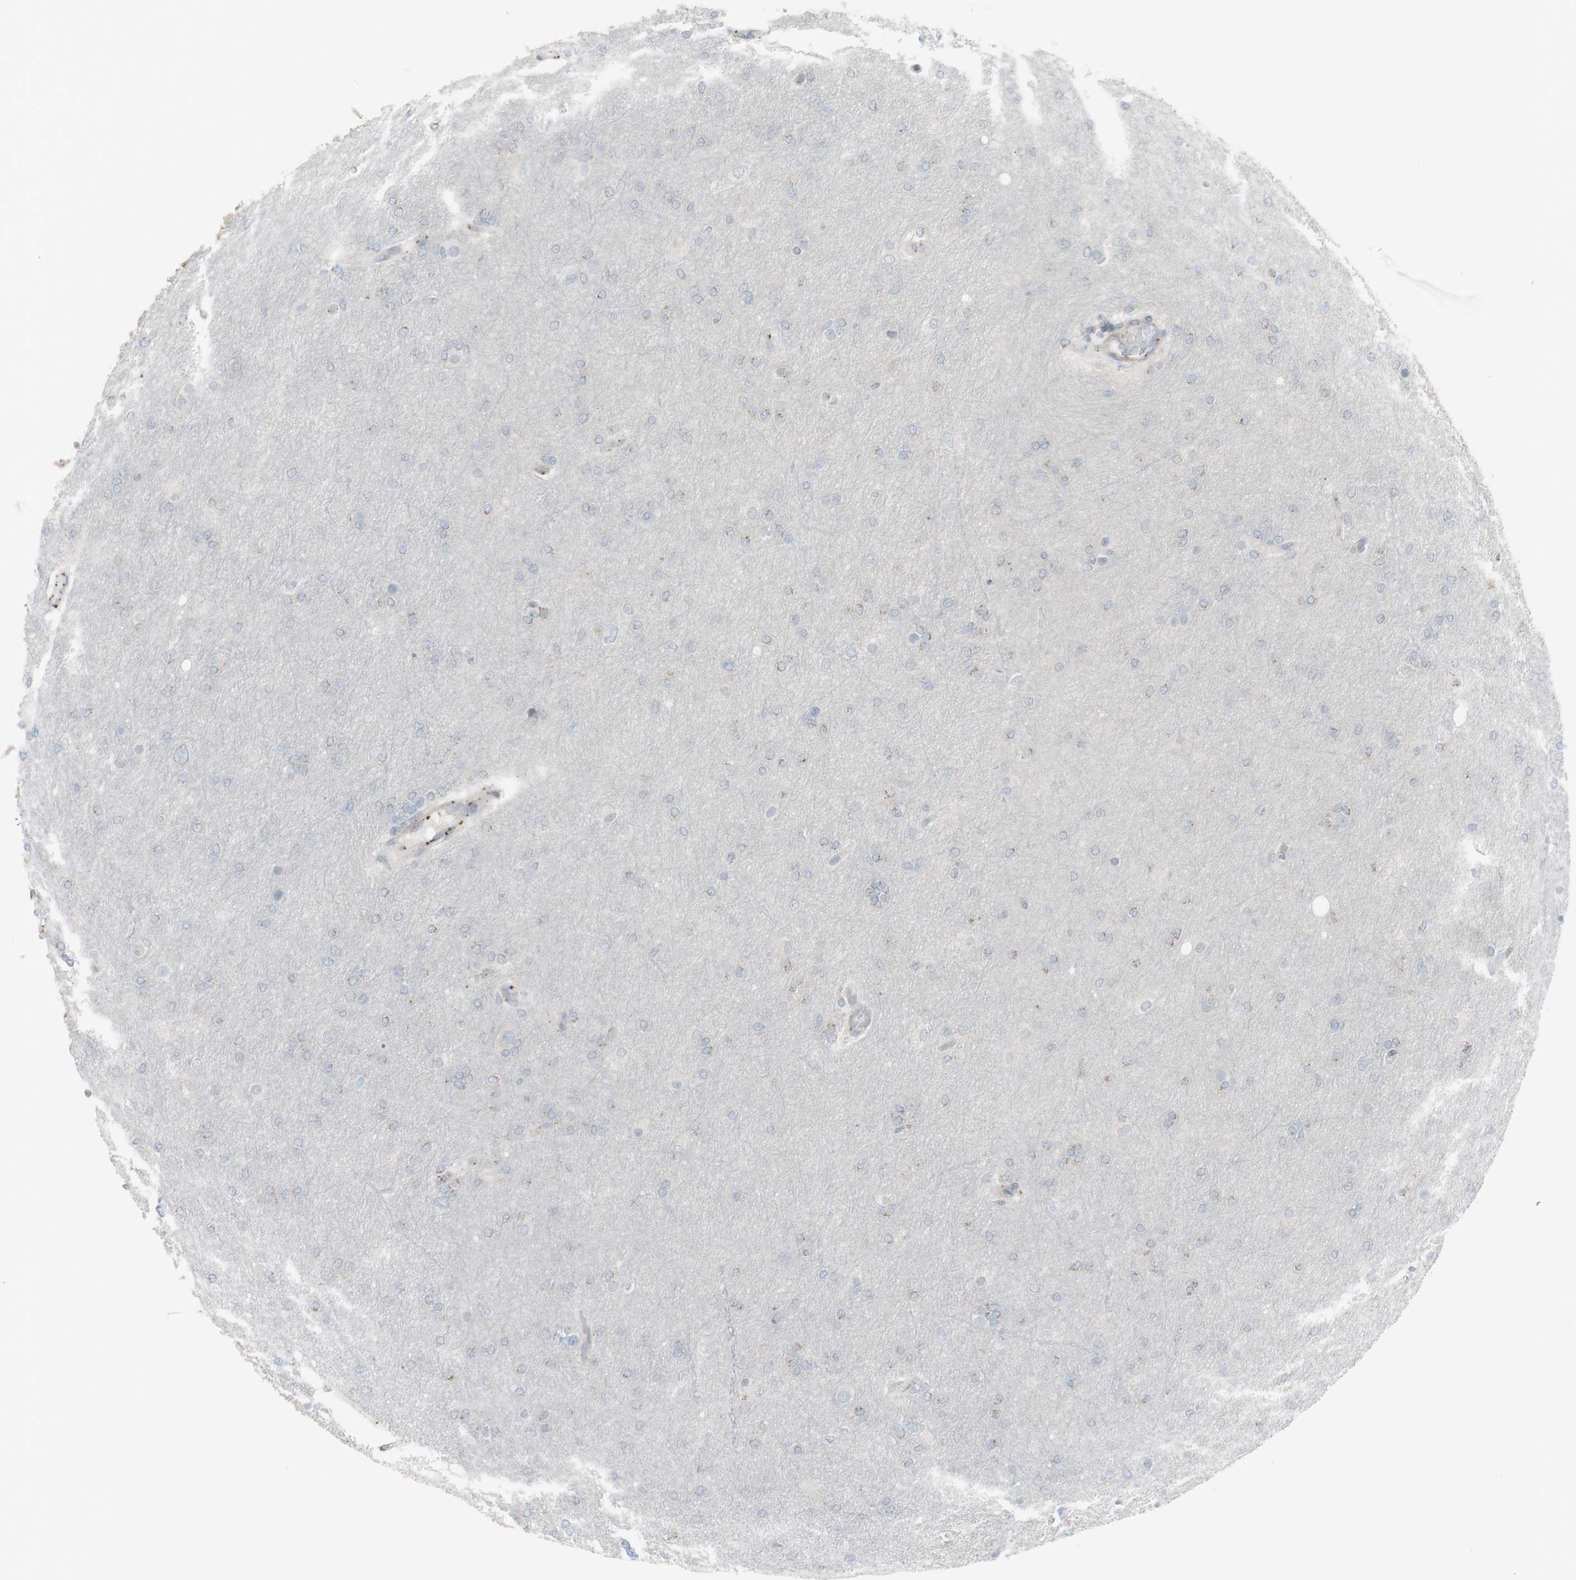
{"staining": {"intensity": "moderate", "quantity": "<25%", "location": "cytoplasmic/membranous"}, "tissue": "glioma", "cell_type": "Tumor cells", "image_type": "cancer", "snomed": [{"axis": "morphology", "description": "Glioma, malignant, High grade"}, {"axis": "topography", "description": "Cerebral cortex"}], "caption": "Immunohistochemical staining of glioma shows moderate cytoplasmic/membranous protein staining in about <25% of tumor cells.", "gene": "GALNT6", "patient": {"sex": "female", "age": 36}}